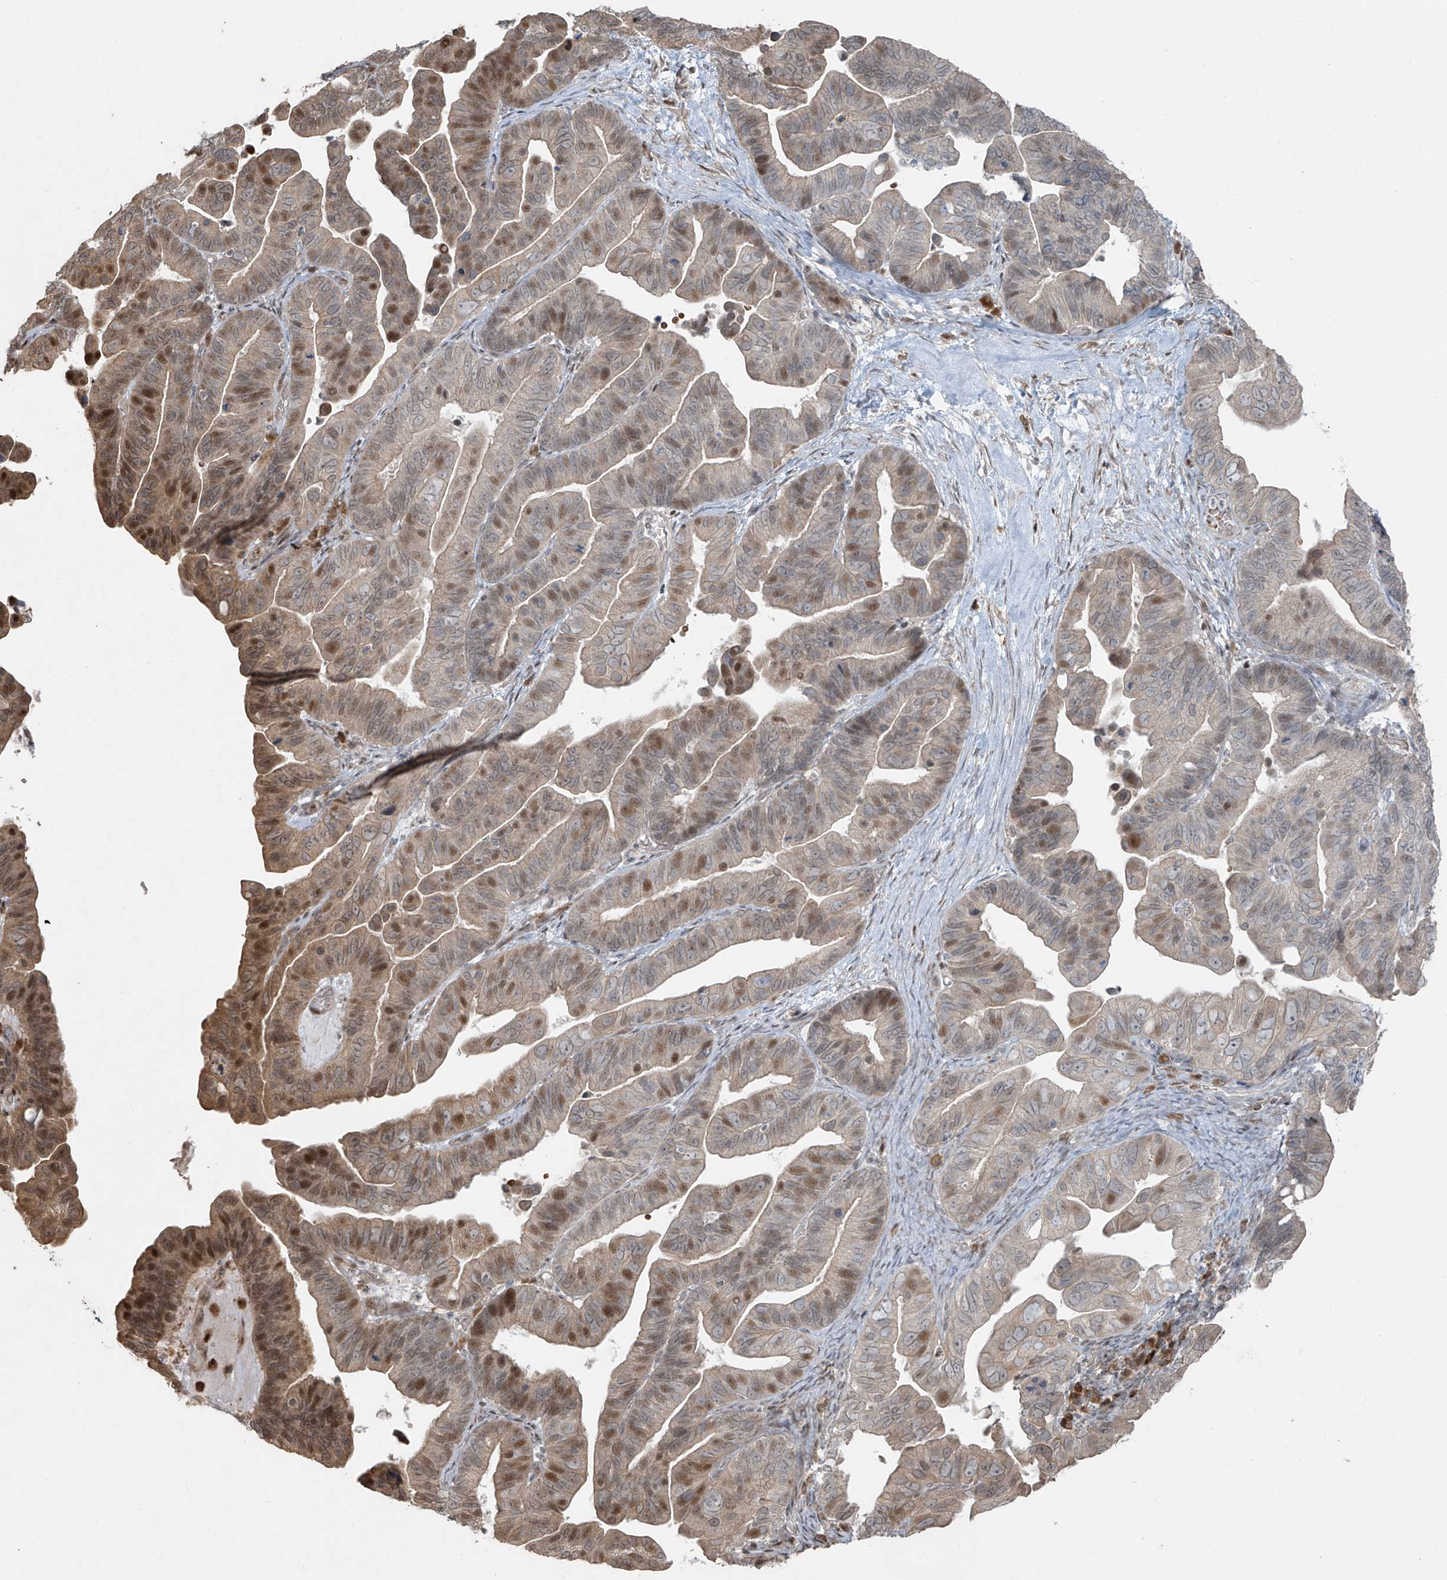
{"staining": {"intensity": "moderate", "quantity": "25%-75%", "location": "cytoplasmic/membranous,nuclear"}, "tissue": "ovarian cancer", "cell_type": "Tumor cells", "image_type": "cancer", "snomed": [{"axis": "morphology", "description": "Cystadenocarcinoma, serous, NOS"}, {"axis": "topography", "description": "Ovary"}], "caption": "Ovarian cancer (serous cystadenocarcinoma) was stained to show a protein in brown. There is medium levels of moderate cytoplasmic/membranous and nuclear positivity in approximately 25%-75% of tumor cells. Nuclei are stained in blue.", "gene": "TTC22", "patient": {"sex": "female", "age": 56}}